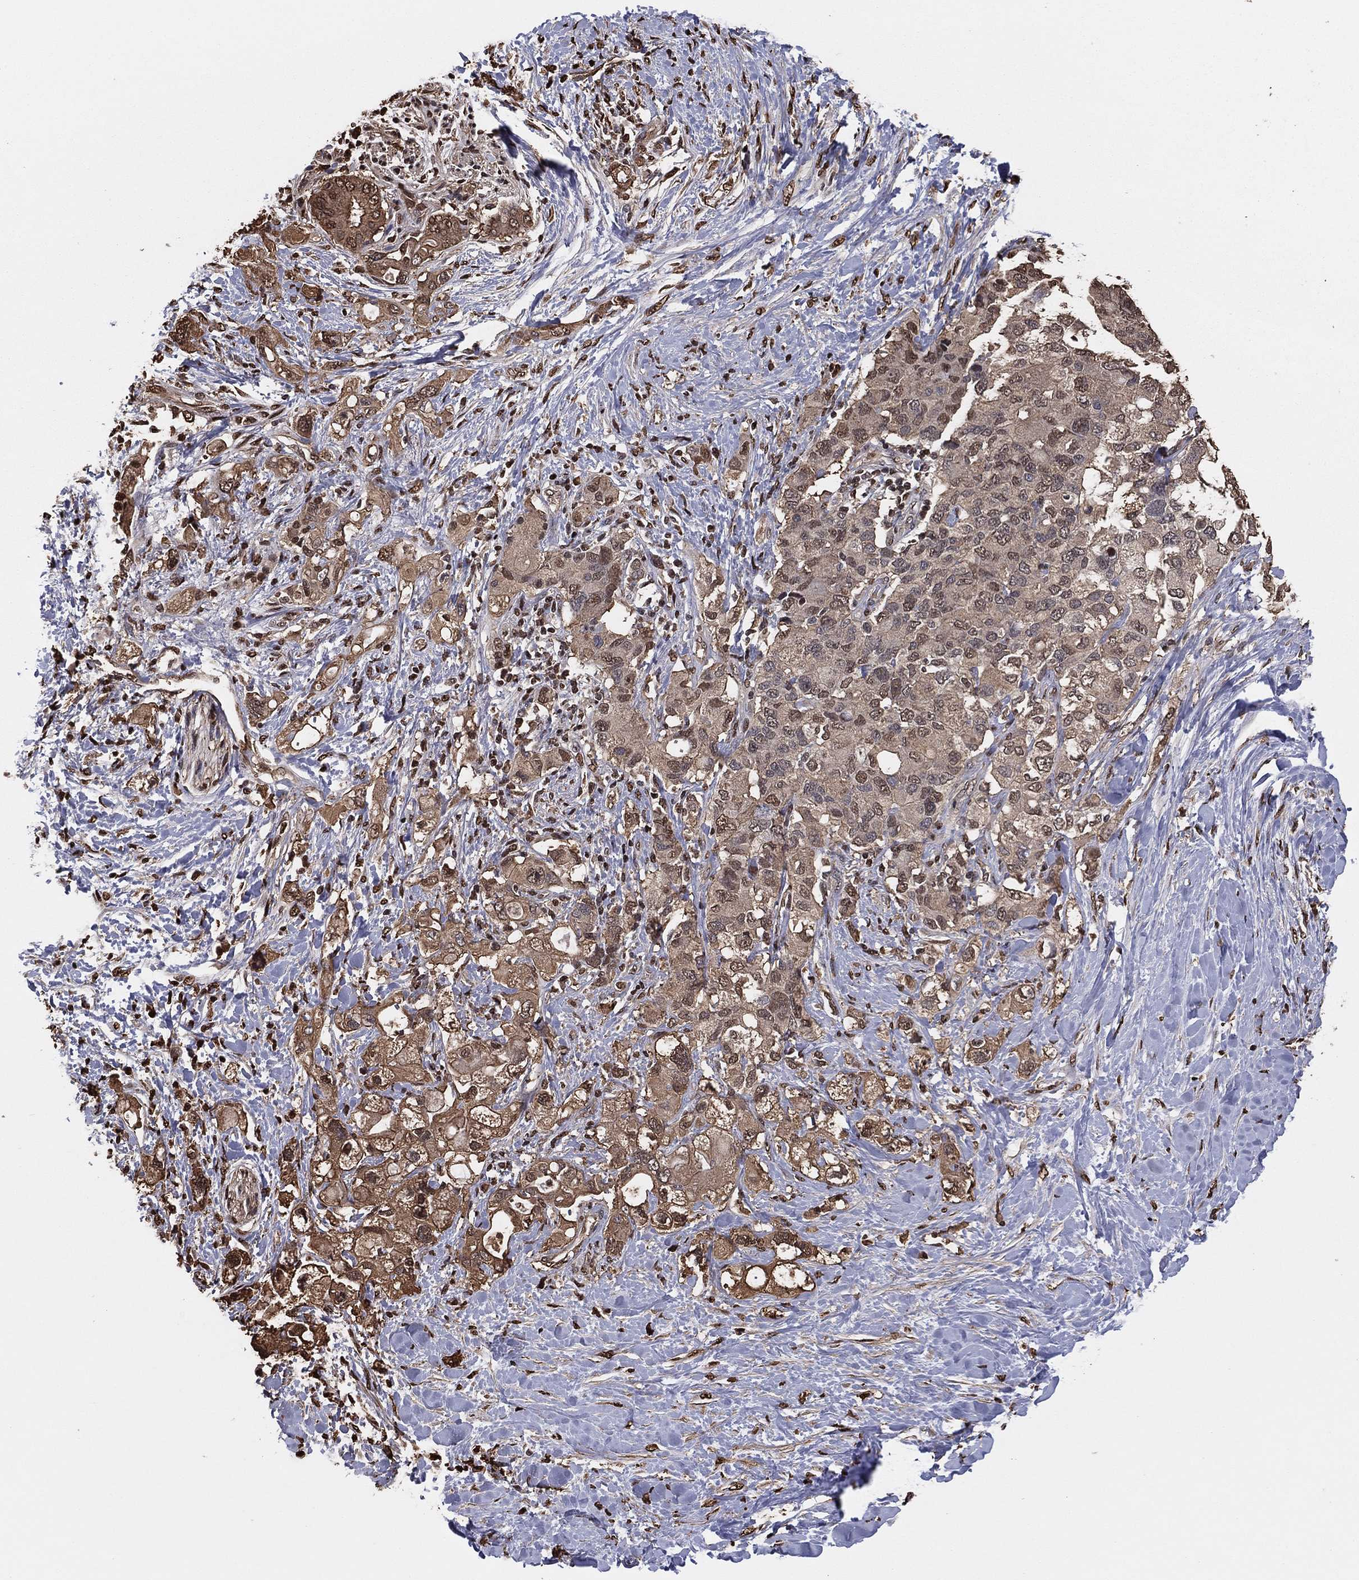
{"staining": {"intensity": "moderate", "quantity": ">75%", "location": "nuclear"}, "tissue": "pancreatic cancer", "cell_type": "Tumor cells", "image_type": "cancer", "snomed": [{"axis": "morphology", "description": "Adenocarcinoma, NOS"}, {"axis": "topography", "description": "Pancreas"}], "caption": "This is an image of immunohistochemistry (IHC) staining of pancreatic cancer (adenocarcinoma), which shows moderate positivity in the nuclear of tumor cells.", "gene": "GAPDH", "patient": {"sex": "female", "age": 56}}